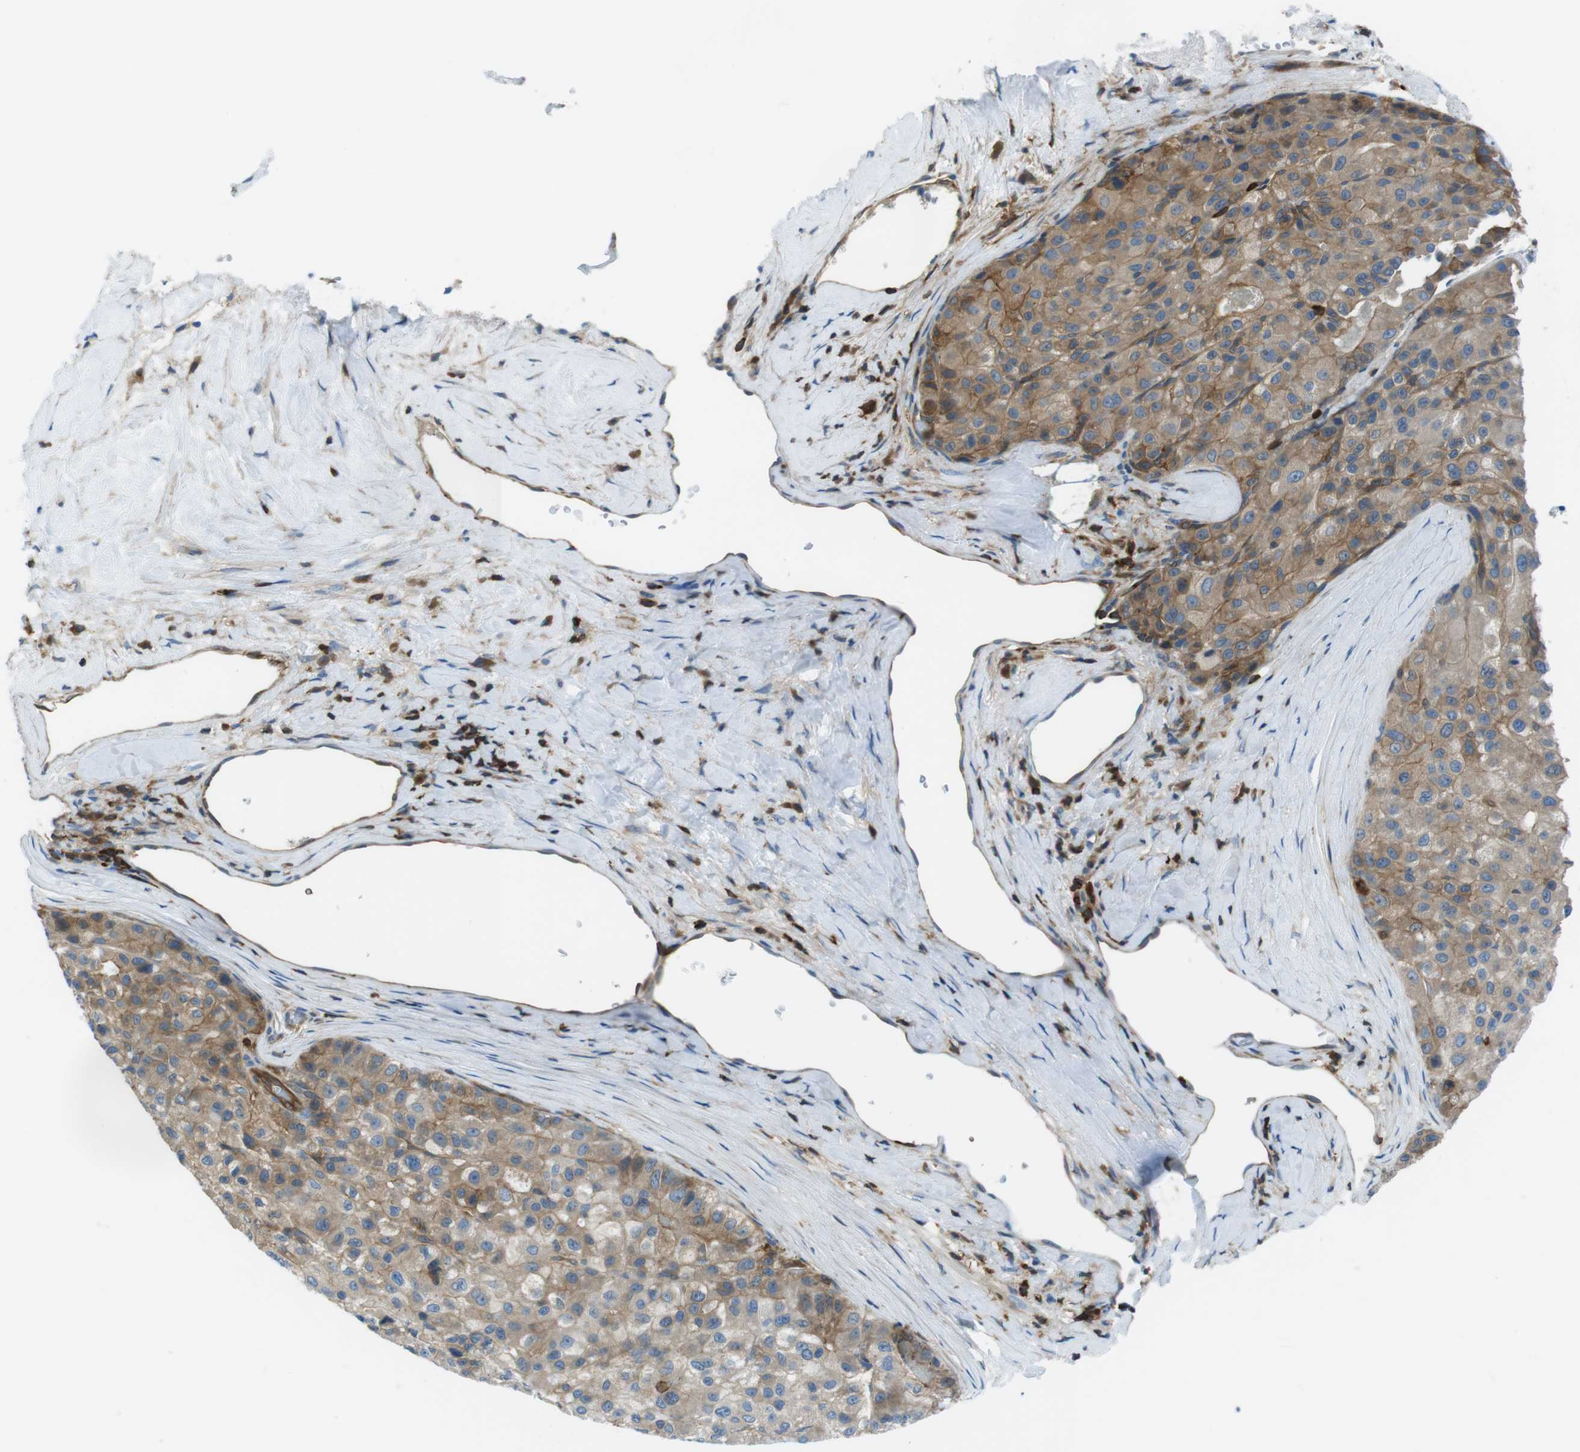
{"staining": {"intensity": "moderate", "quantity": "25%-75%", "location": "cytoplasmic/membranous"}, "tissue": "liver cancer", "cell_type": "Tumor cells", "image_type": "cancer", "snomed": [{"axis": "morphology", "description": "Carcinoma, Hepatocellular, NOS"}, {"axis": "topography", "description": "Liver"}], "caption": "Liver hepatocellular carcinoma tissue displays moderate cytoplasmic/membranous positivity in about 25%-75% of tumor cells", "gene": "TES", "patient": {"sex": "male", "age": 80}}